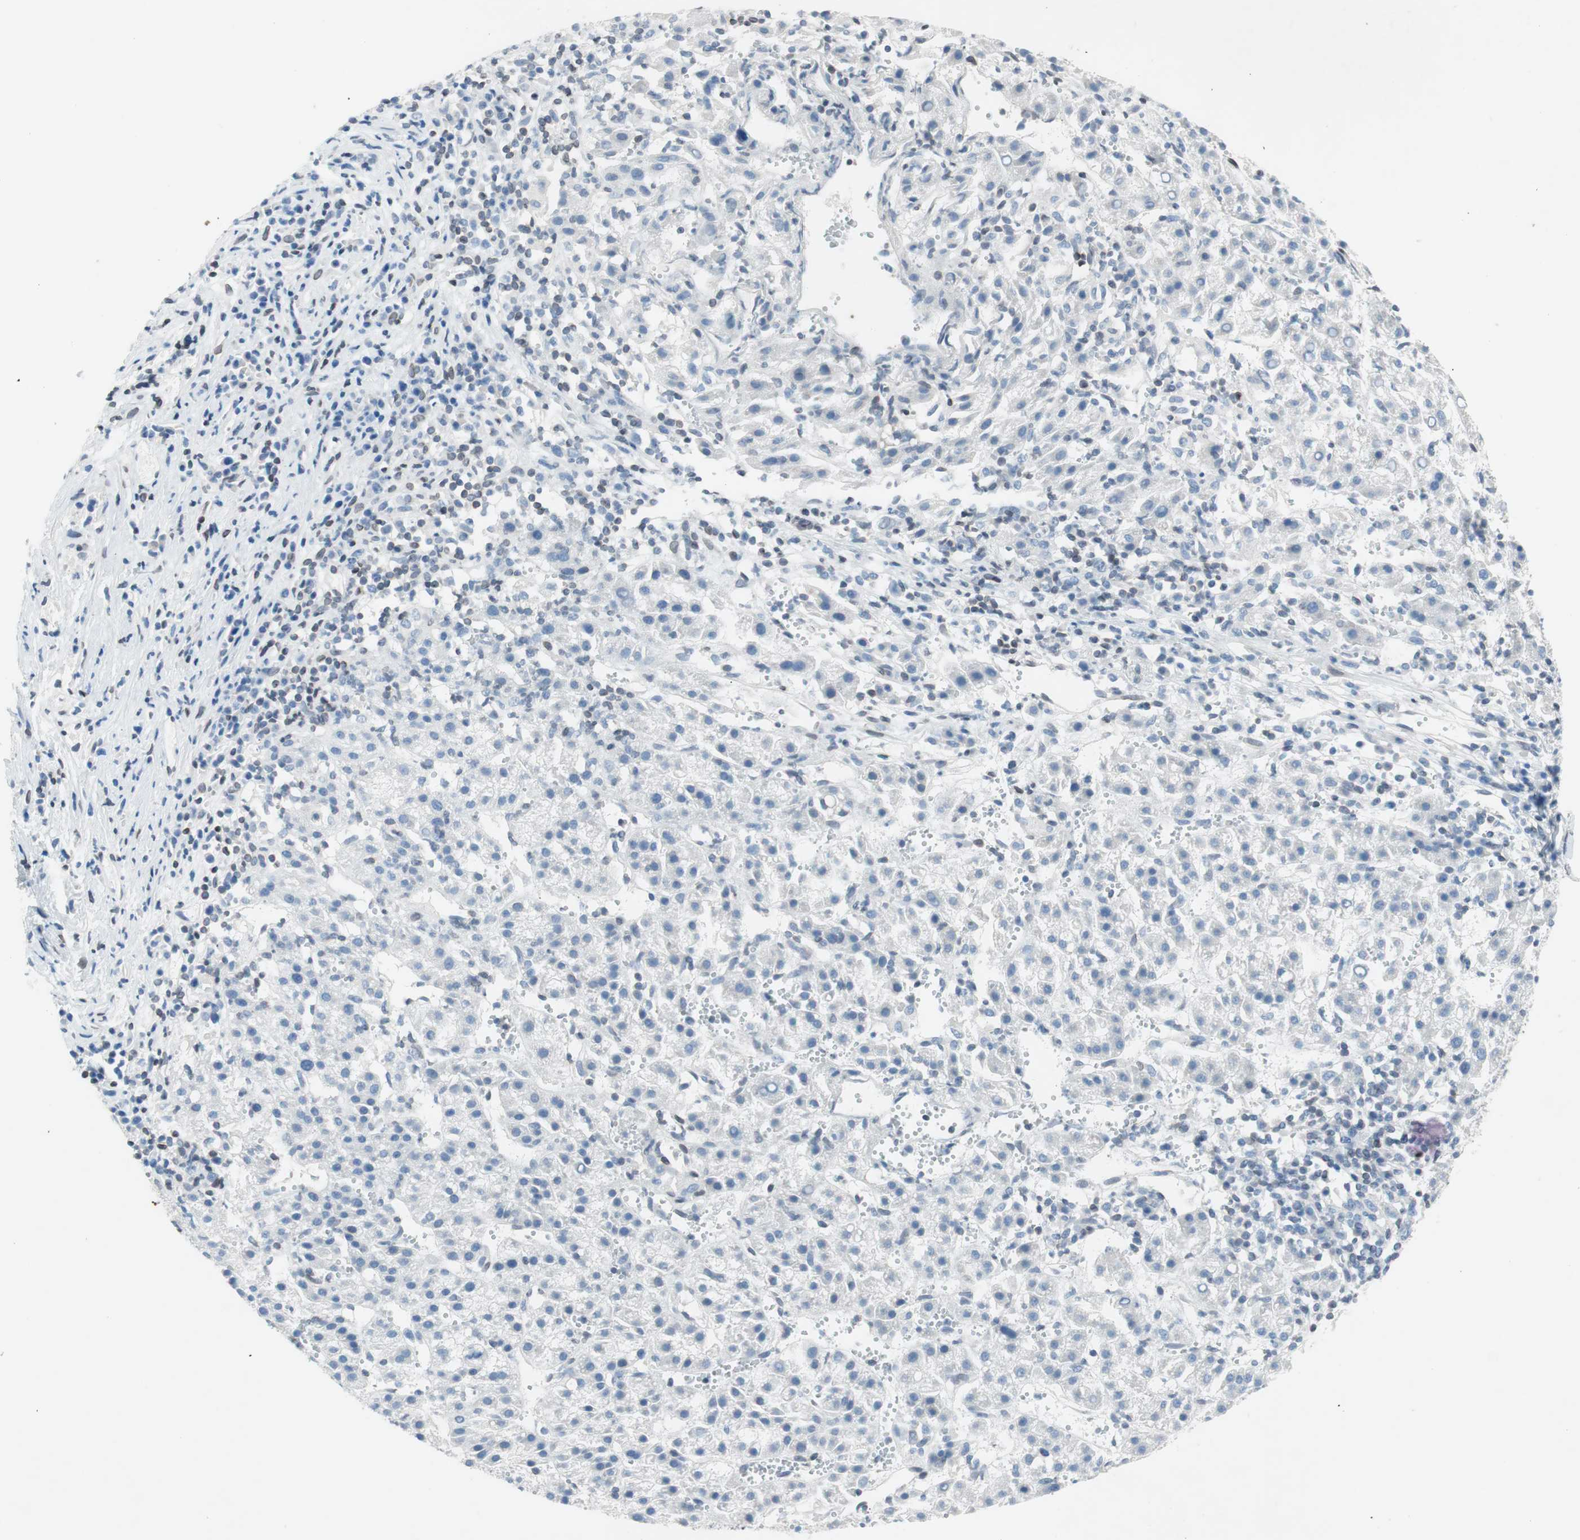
{"staining": {"intensity": "negative", "quantity": "none", "location": "none"}, "tissue": "liver cancer", "cell_type": "Tumor cells", "image_type": "cancer", "snomed": [{"axis": "morphology", "description": "Carcinoma, Hepatocellular, NOS"}, {"axis": "topography", "description": "Liver"}], "caption": "An image of liver cancer stained for a protein reveals no brown staining in tumor cells.", "gene": "ARNT2", "patient": {"sex": "female", "age": 58}}